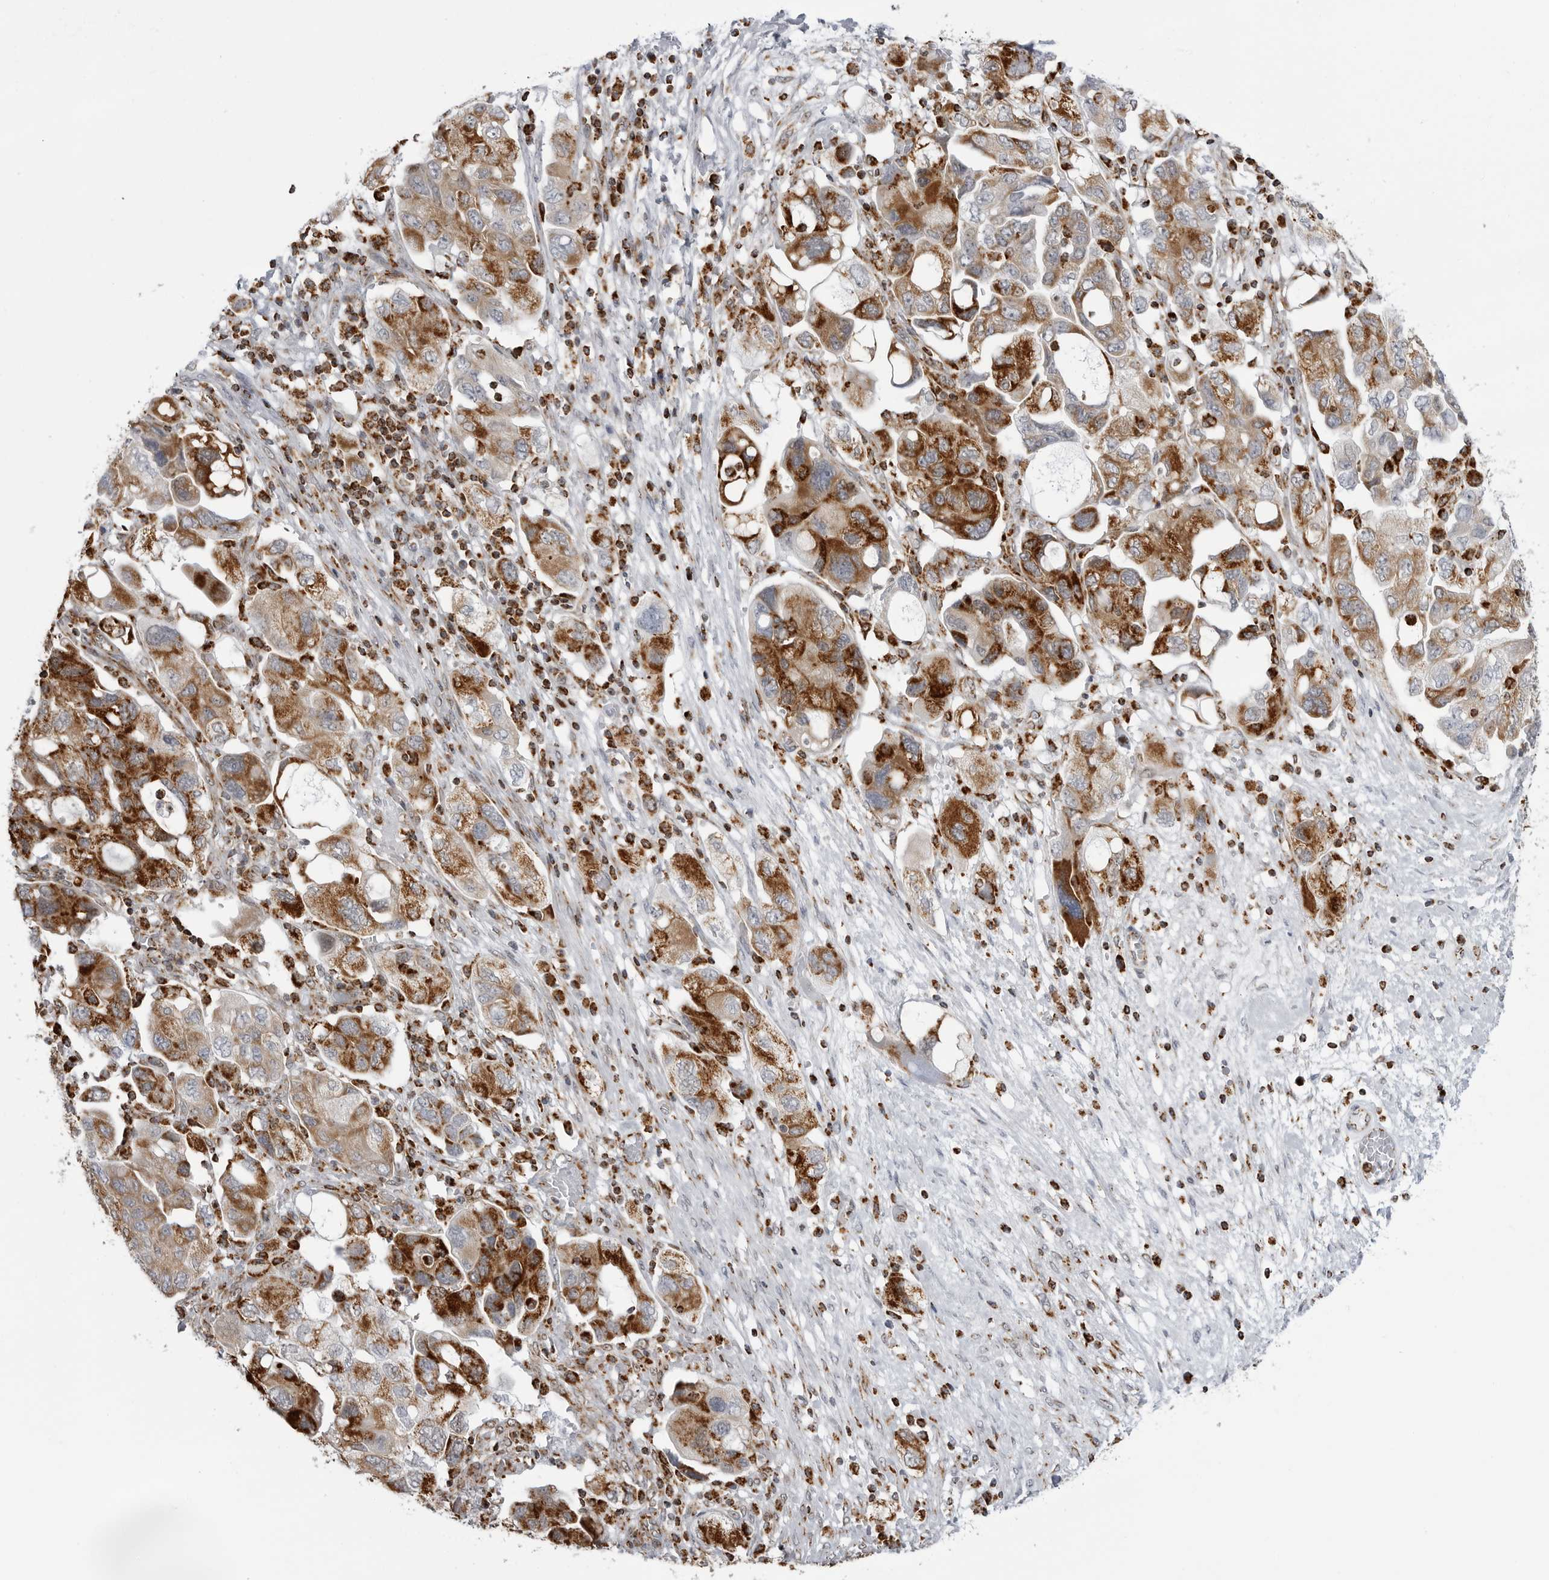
{"staining": {"intensity": "strong", "quantity": ">75%", "location": "cytoplasmic/membranous"}, "tissue": "ovarian cancer", "cell_type": "Tumor cells", "image_type": "cancer", "snomed": [{"axis": "morphology", "description": "Carcinoma, NOS"}, {"axis": "morphology", "description": "Cystadenocarcinoma, serous, NOS"}, {"axis": "topography", "description": "Ovary"}], "caption": "Ovarian serous cystadenocarcinoma stained with DAB immunohistochemistry (IHC) reveals high levels of strong cytoplasmic/membranous expression in approximately >75% of tumor cells.", "gene": "COX5A", "patient": {"sex": "female", "age": 69}}